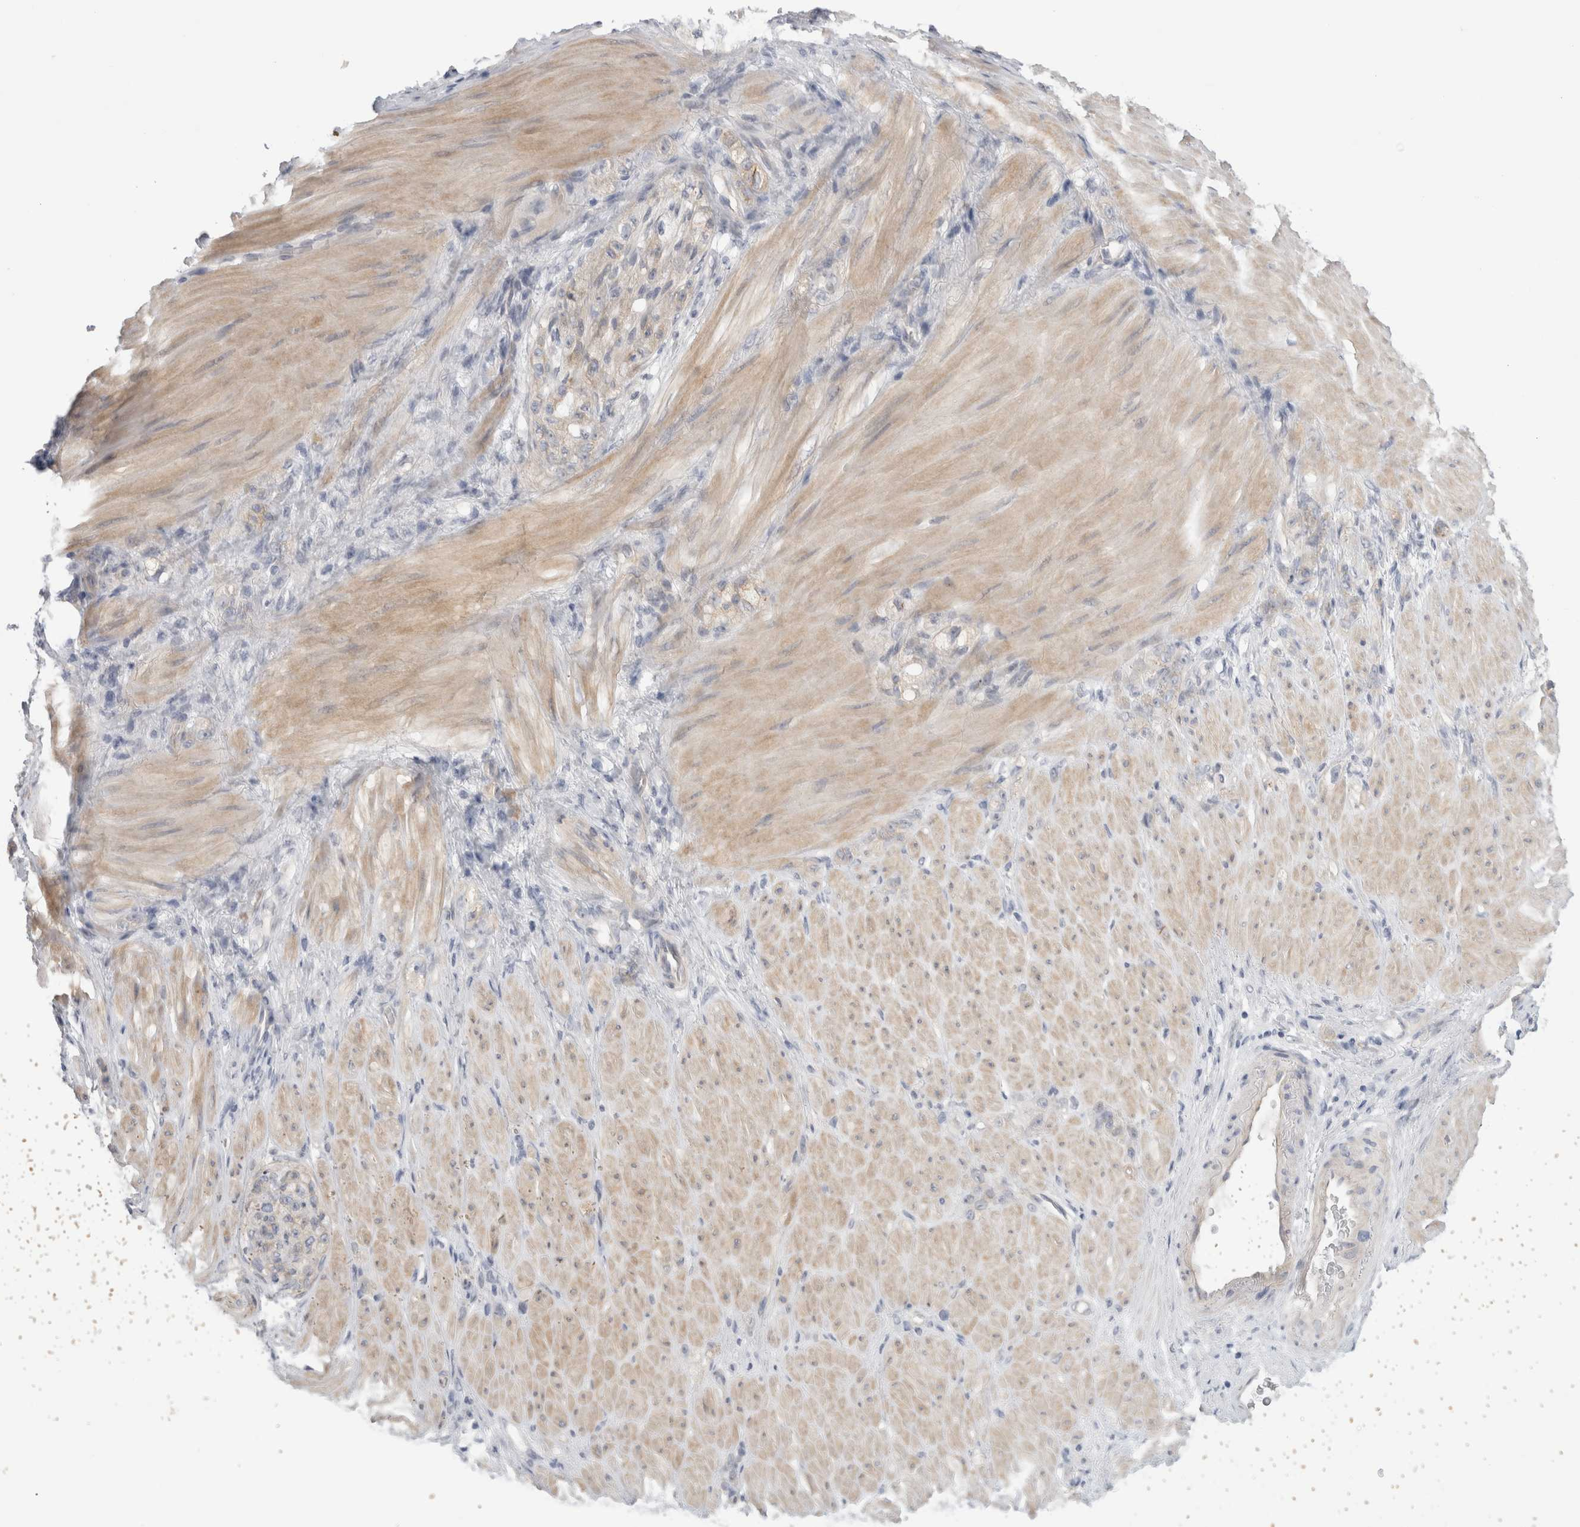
{"staining": {"intensity": "weak", "quantity": "25%-75%", "location": "cytoplasmic/membranous"}, "tissue": "stomach cancer", "cell_type": "Tumor cells", "image_type": "cancer", "snomed": [{"axis": "morphology", "description": "Normal tissue, NOS"}, {"axis": "morphology", "description": "Adenocarcinoma, NOS"}, {"axis": "topography", "description": "Stomach"}], "caption": "Weak cytoplasmic/membranous protein positivity is identified in approximately 25%-75% of tumor cells in stomach cancer.", "gene": "VANGL1", "patient": {"sex": "male", "age": 82}}